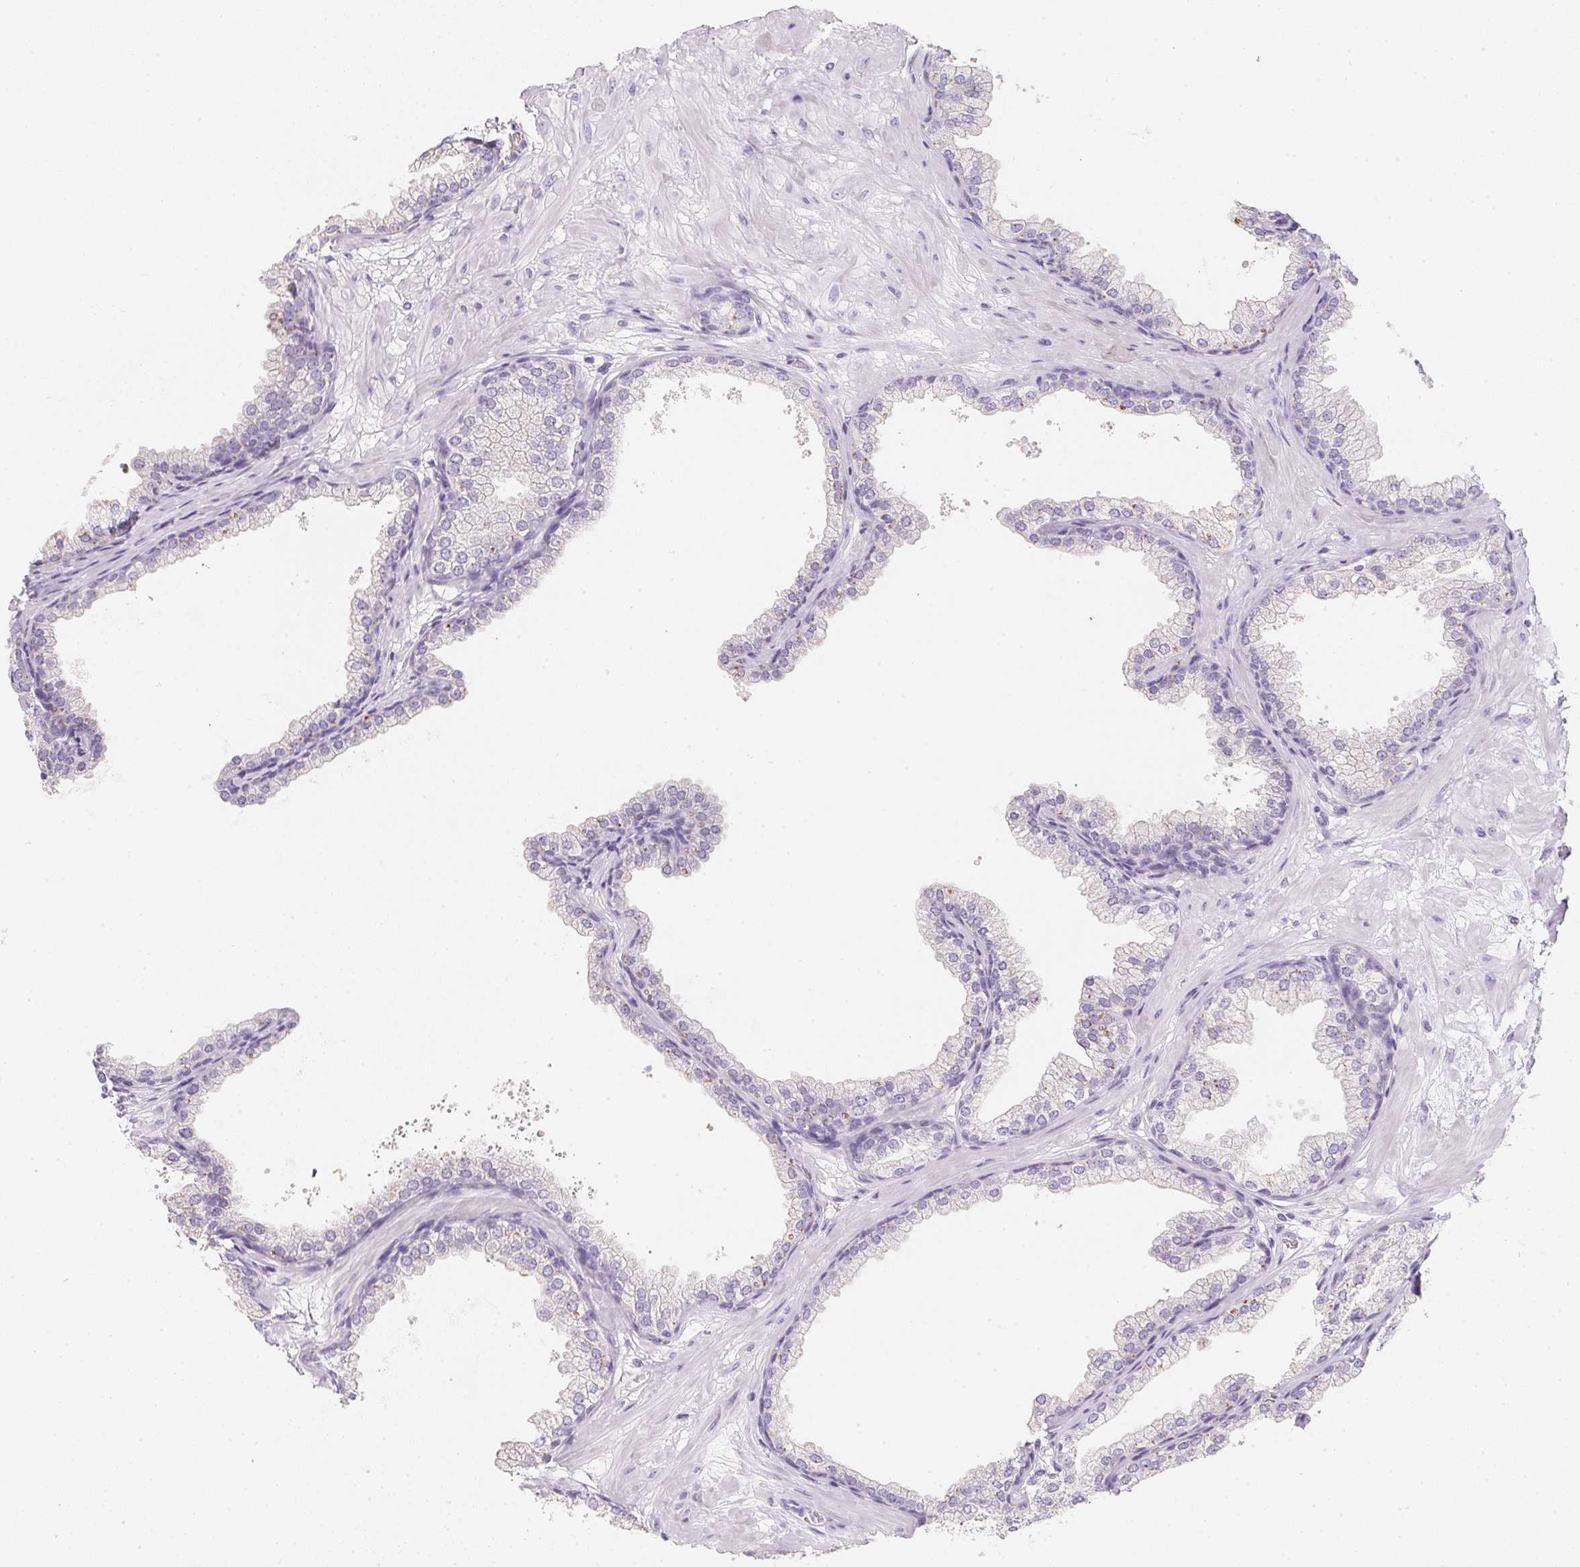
{"staining": {"intensity": "negative", "quantity": "none", "location": "none"}, "tissue": "prostate", "cell_type": "Glandular cells", "image_type": "normal", "snomed": [{"axis": "morphology", "description": "Normal tissue, NOS"}, {"axis": "topography", "description": "Prostate"}], "caption": "Protein analysis of unremarkable prostate exhibits no significant positivity in glandular cells. (DAB immunohistochemistry (IHC) visualized using brightfield microscopy, high magnification).", "gene": "DCD", "patient": {"sex": "male", "age": 37}}